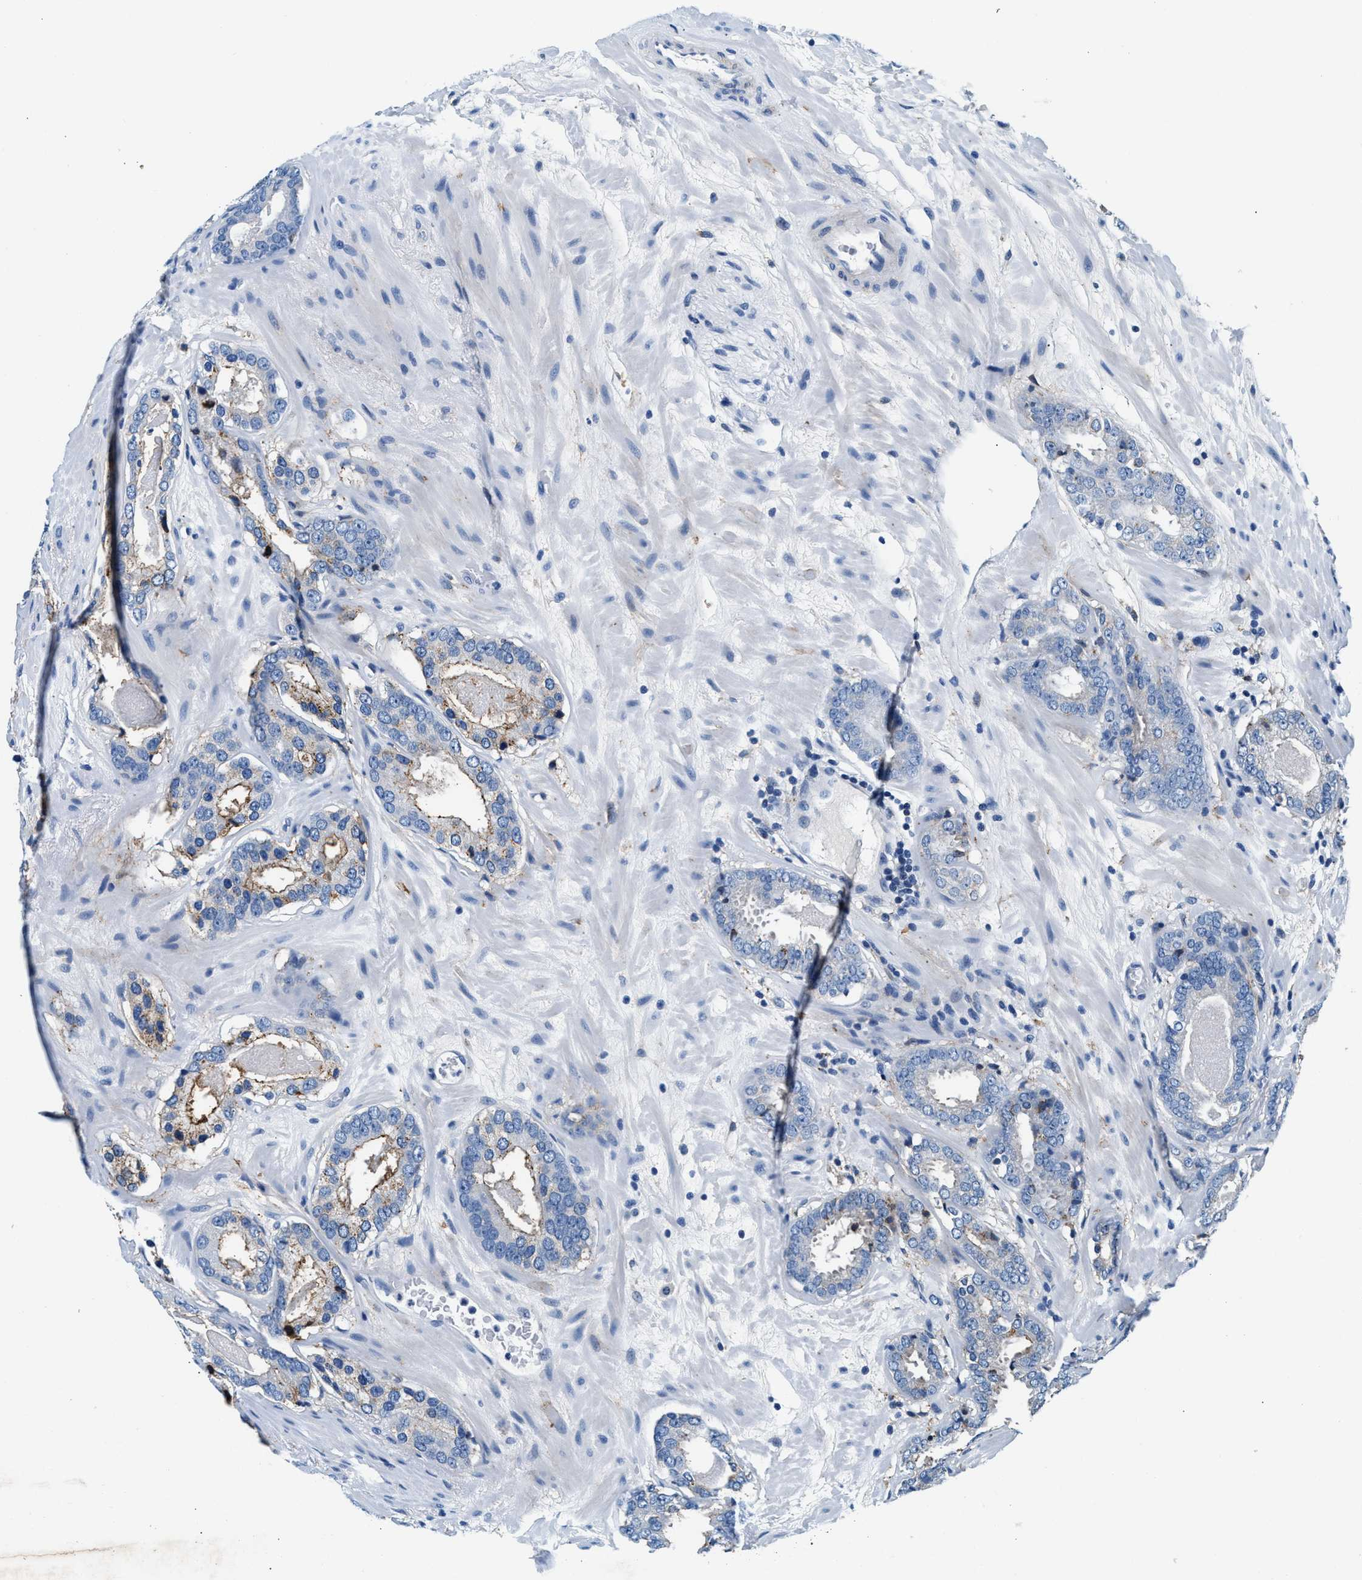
{"staining": {"intensity": "weak", "quantity": "<25%", "location": "cytoplasmic/membranous"}, "tissue": "prostate cancer", "cell_type": "Tumor cells", "image_type": "cancer", "snomed": [{"axis": "morphology", "description": "Adenocarcinoma, Low grade"}, {"axis": "topography", "description": "Prostate"}], "caption": "Human prostate cancer (adenocarcinoma (low-grade)) stained for a protein using IHC displays no expression in tumor cells.", "gene": "SLFN11", "patient": {"sex": "male", "age": 69}}